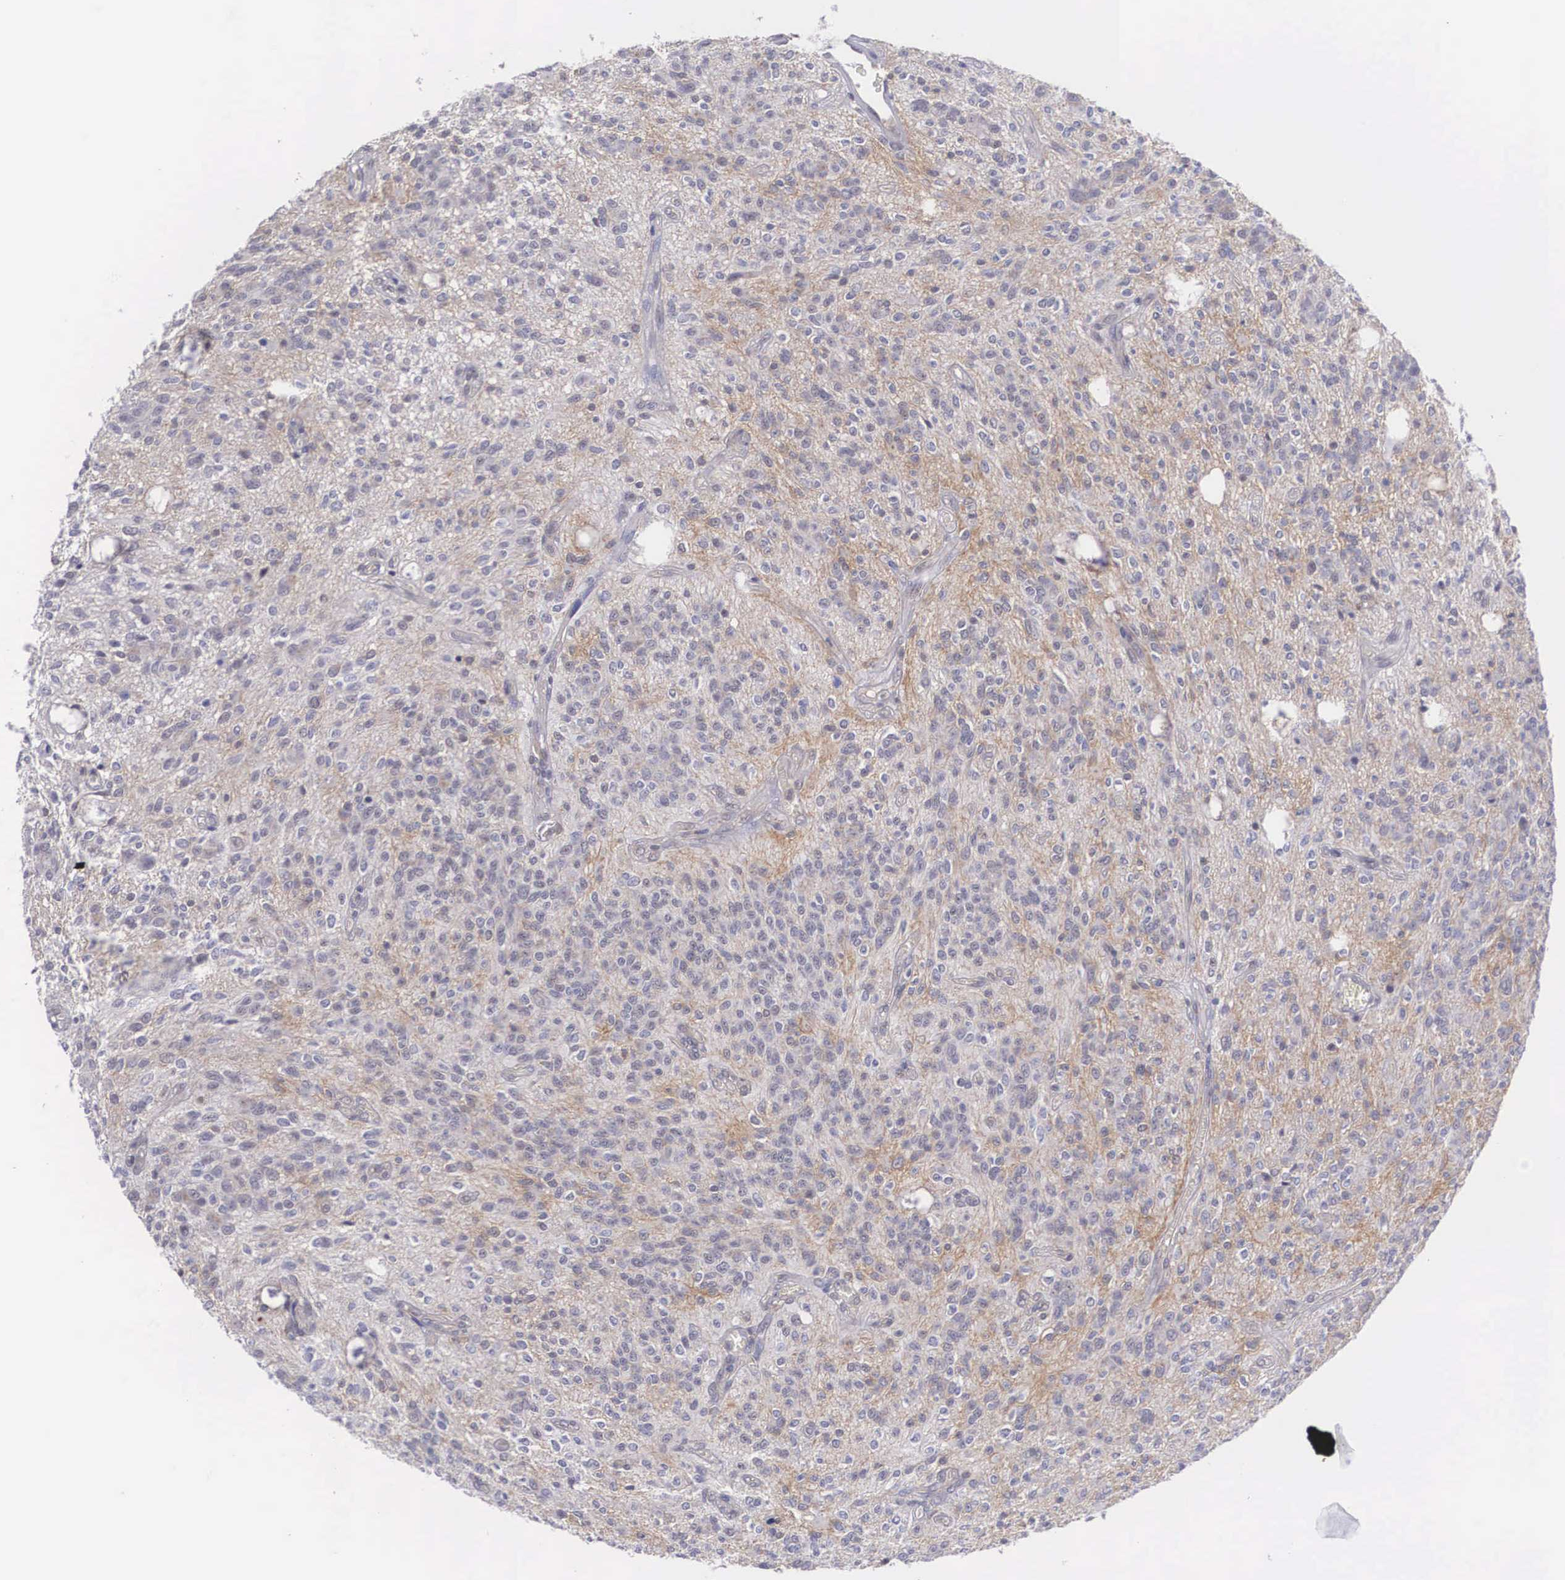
{"staining": {"intensity": "negative", "quantity": "none", "location": "none"}, "tissue": "glioma", "cell_type": "Tumor cells", "image_type": "cancer", "snomed": [{"axis": "morphology", "description": "Glioma, malignant, Low grade"}, {"axis": "topography", "description": "Brain"}], "caption": "Immunohistochemical staining of malignant low-grade glioma demonstrates no significant expression in tumor cells.", "gene": "NR4A2", "patient": {"sex": "female", "age": 15}}